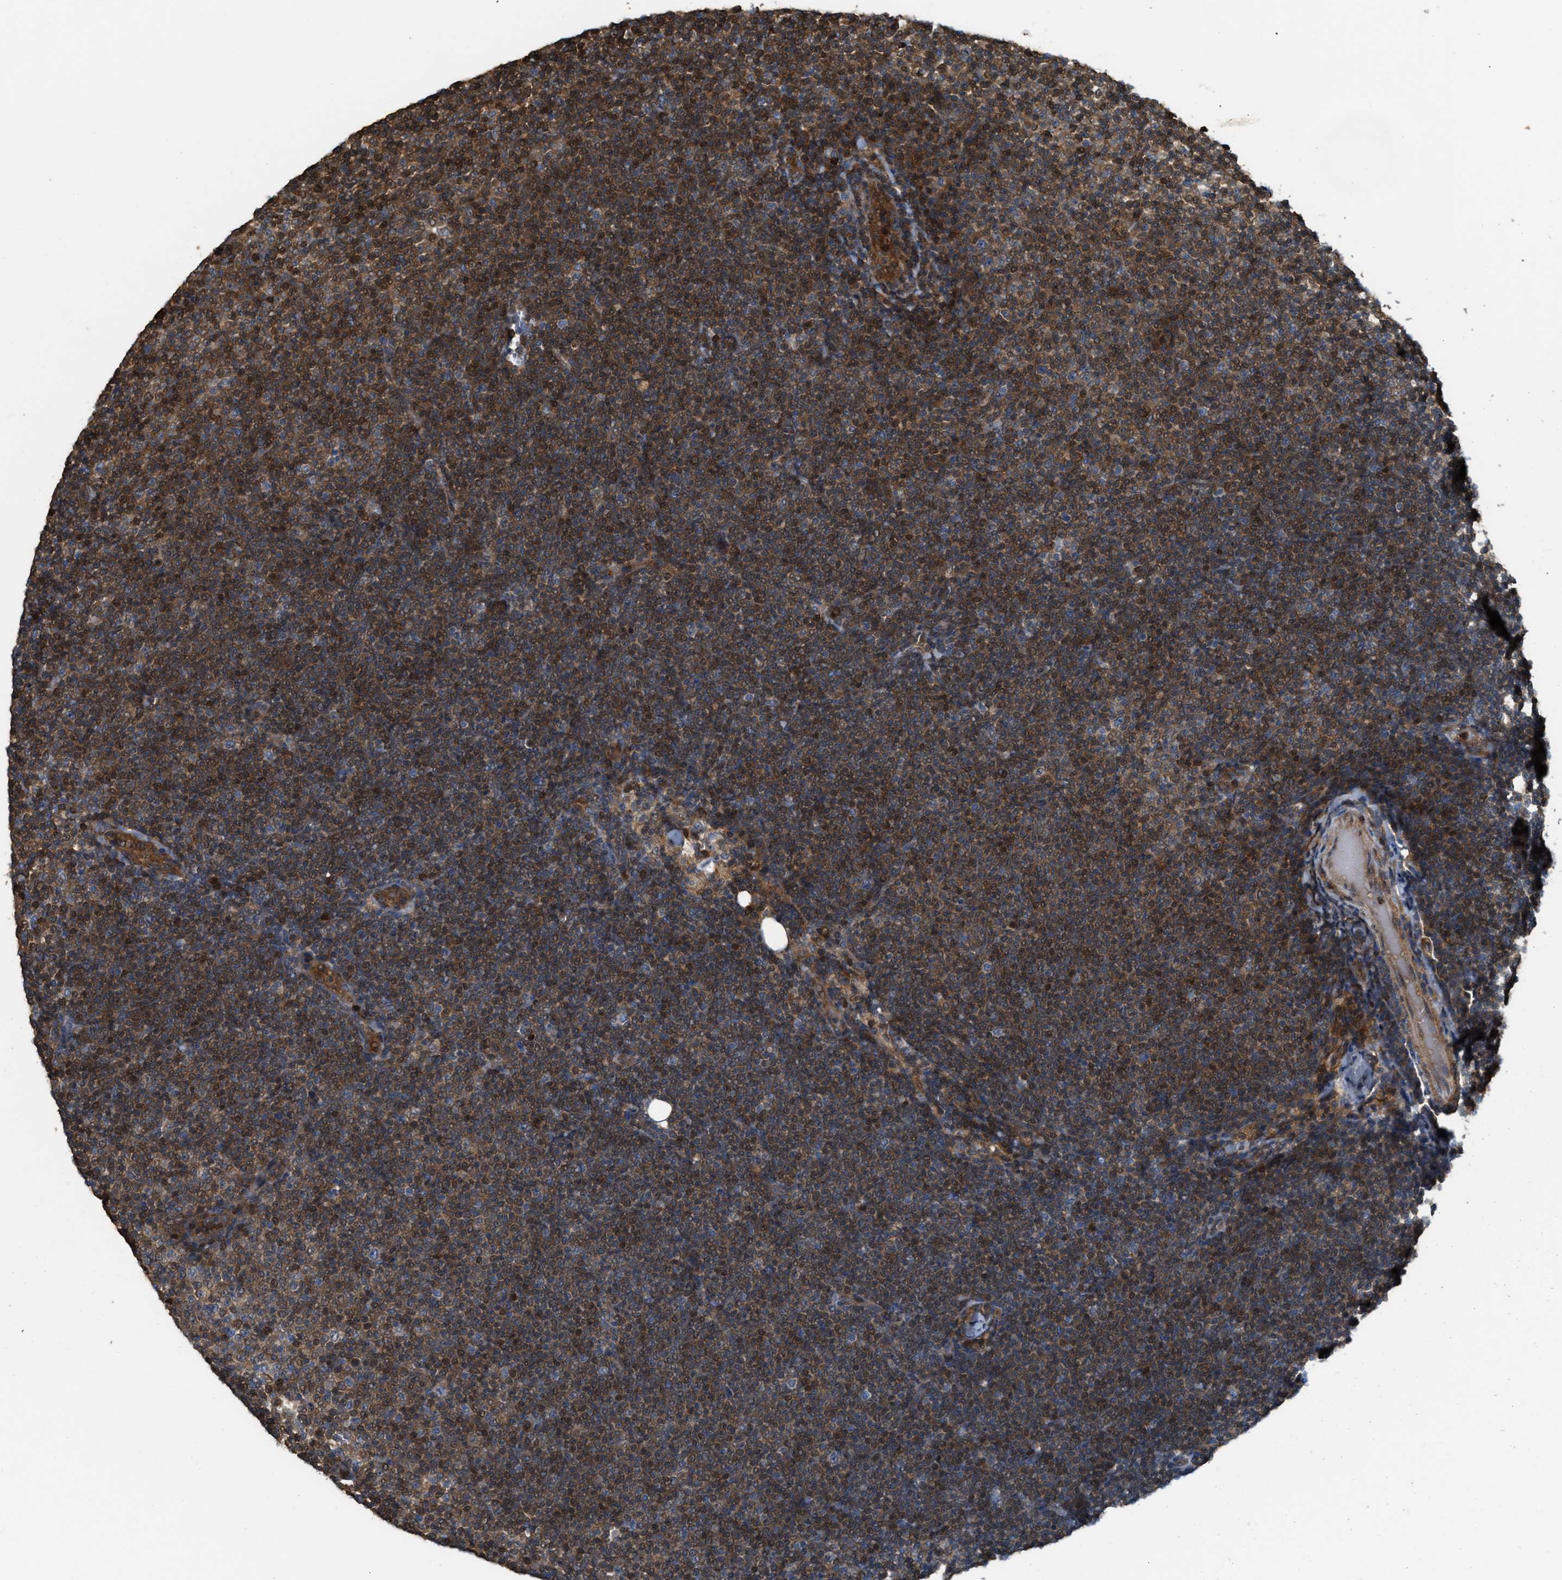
{"staining": {"intensity": "moderate", "quantity": ">75%", "location": "cytoplasmic/membranous"}, "tissue": "lymphoma", "cell_type": "Tumor cells", "image_type": "cancer", "snomed": [{"axis": "morphology", "description": "Malignant lymphoma, non-Hodgkin's type, Low grade"}, {"axis": "topography", "description": "Lymph node"}], "caption": "Lymphoma stained with a brown dye displays moderate cytoplasmic/membranous positive expression in about >75% of tumor cells.", "gene": "SERPINB5", "patient": {"sex": "female", "age": 53}}